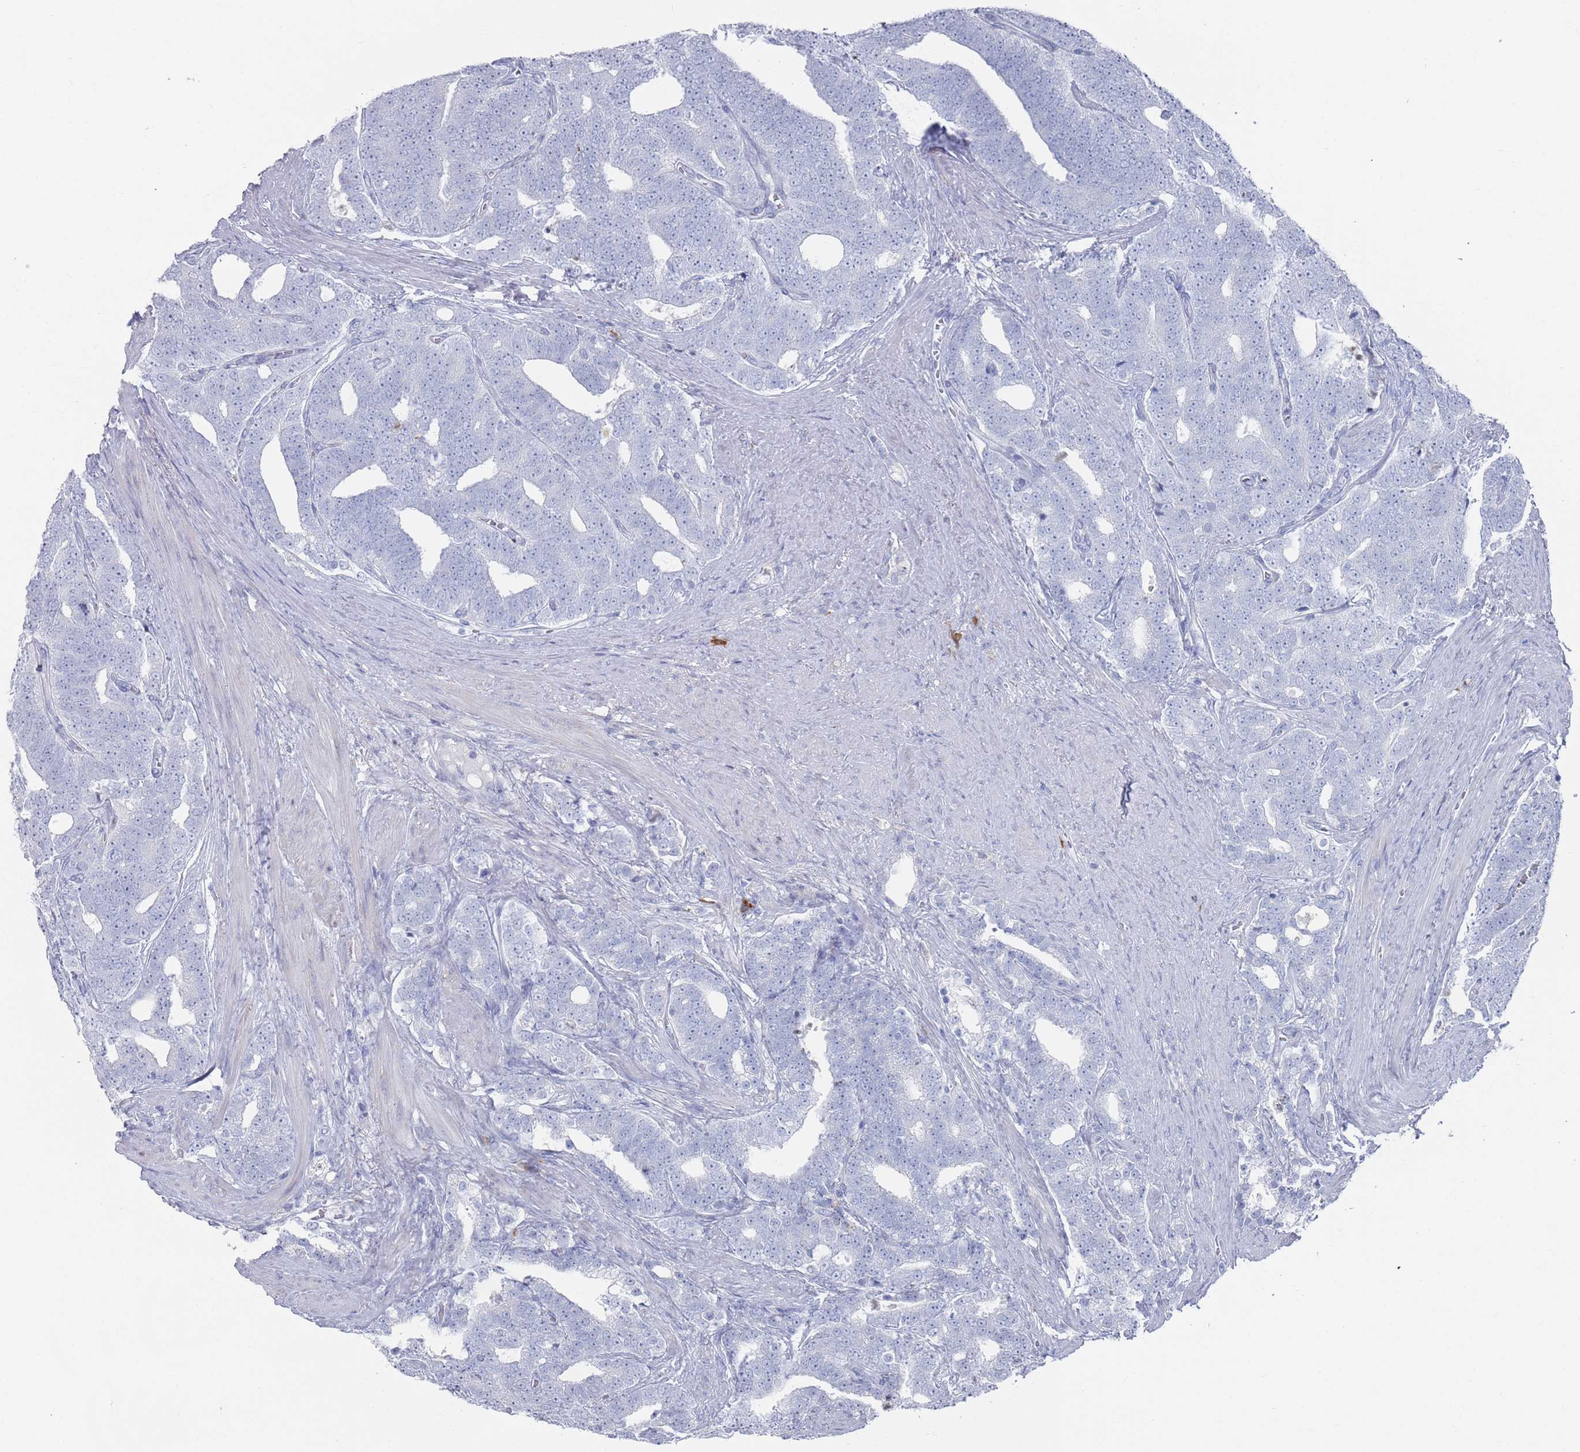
{"staining": {"intensity": "negative", "quantity": "none", "location": "none"}, "tissue": "prostate cancer", "cell_type": "Tumor cells", "image_type": "cancer", "snomed": [{"axis": "morphology", "description": "Adenocarcinoma, High grade"}, {"axis": "topography", "description": "Prostate and seminal vesicle, NOS"}], "caption": "DAB (3,3'-diaminobenzidine) immunohistochemical staining of human prostate cancer (high-grade adenocarcinoma) displays no significant expression in tumor cells.", "gene": "MAT1A", "patient": {"sex": "male", "age": 67}}